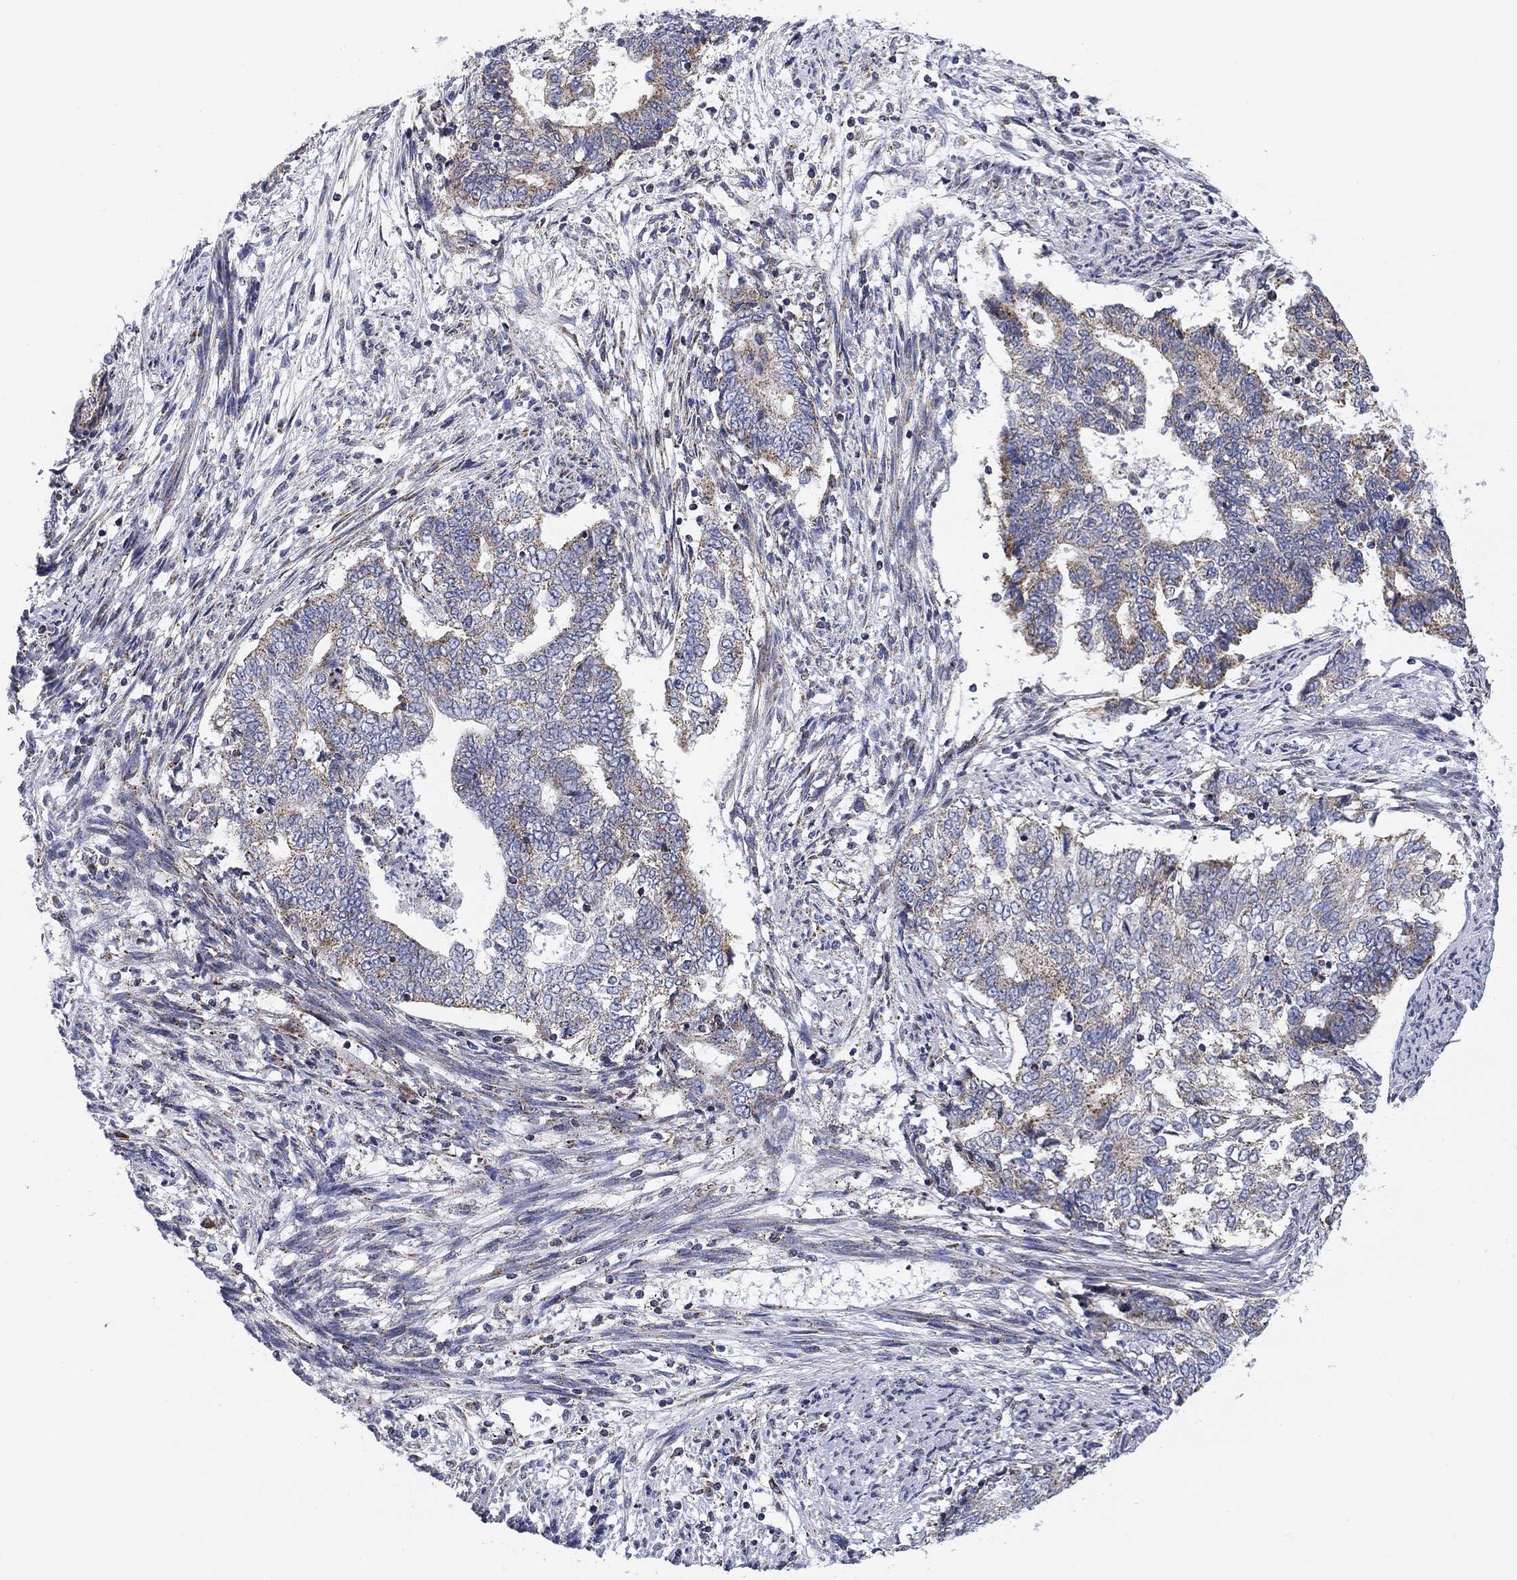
{"staining": {"intensity": "weak", "quantity": "<25%", "location": "cytoplasmic/membranous"}, "tissue": "endometrial cancer", "cell_type": "Tumor cells", "image_type": "cancer", "snomed": [{"axis": "morphology", "description": "Adenocarcinoma, NOS"}, {"axis": "topography", "description": "Endometrium"}], "caption": "Photomicrograph shows no significant protein expression in tumor cells of endometrial cancer (adenocarcinoma).", "gene": "NACAD", "patient": {"sex": "female", "age": 65}}